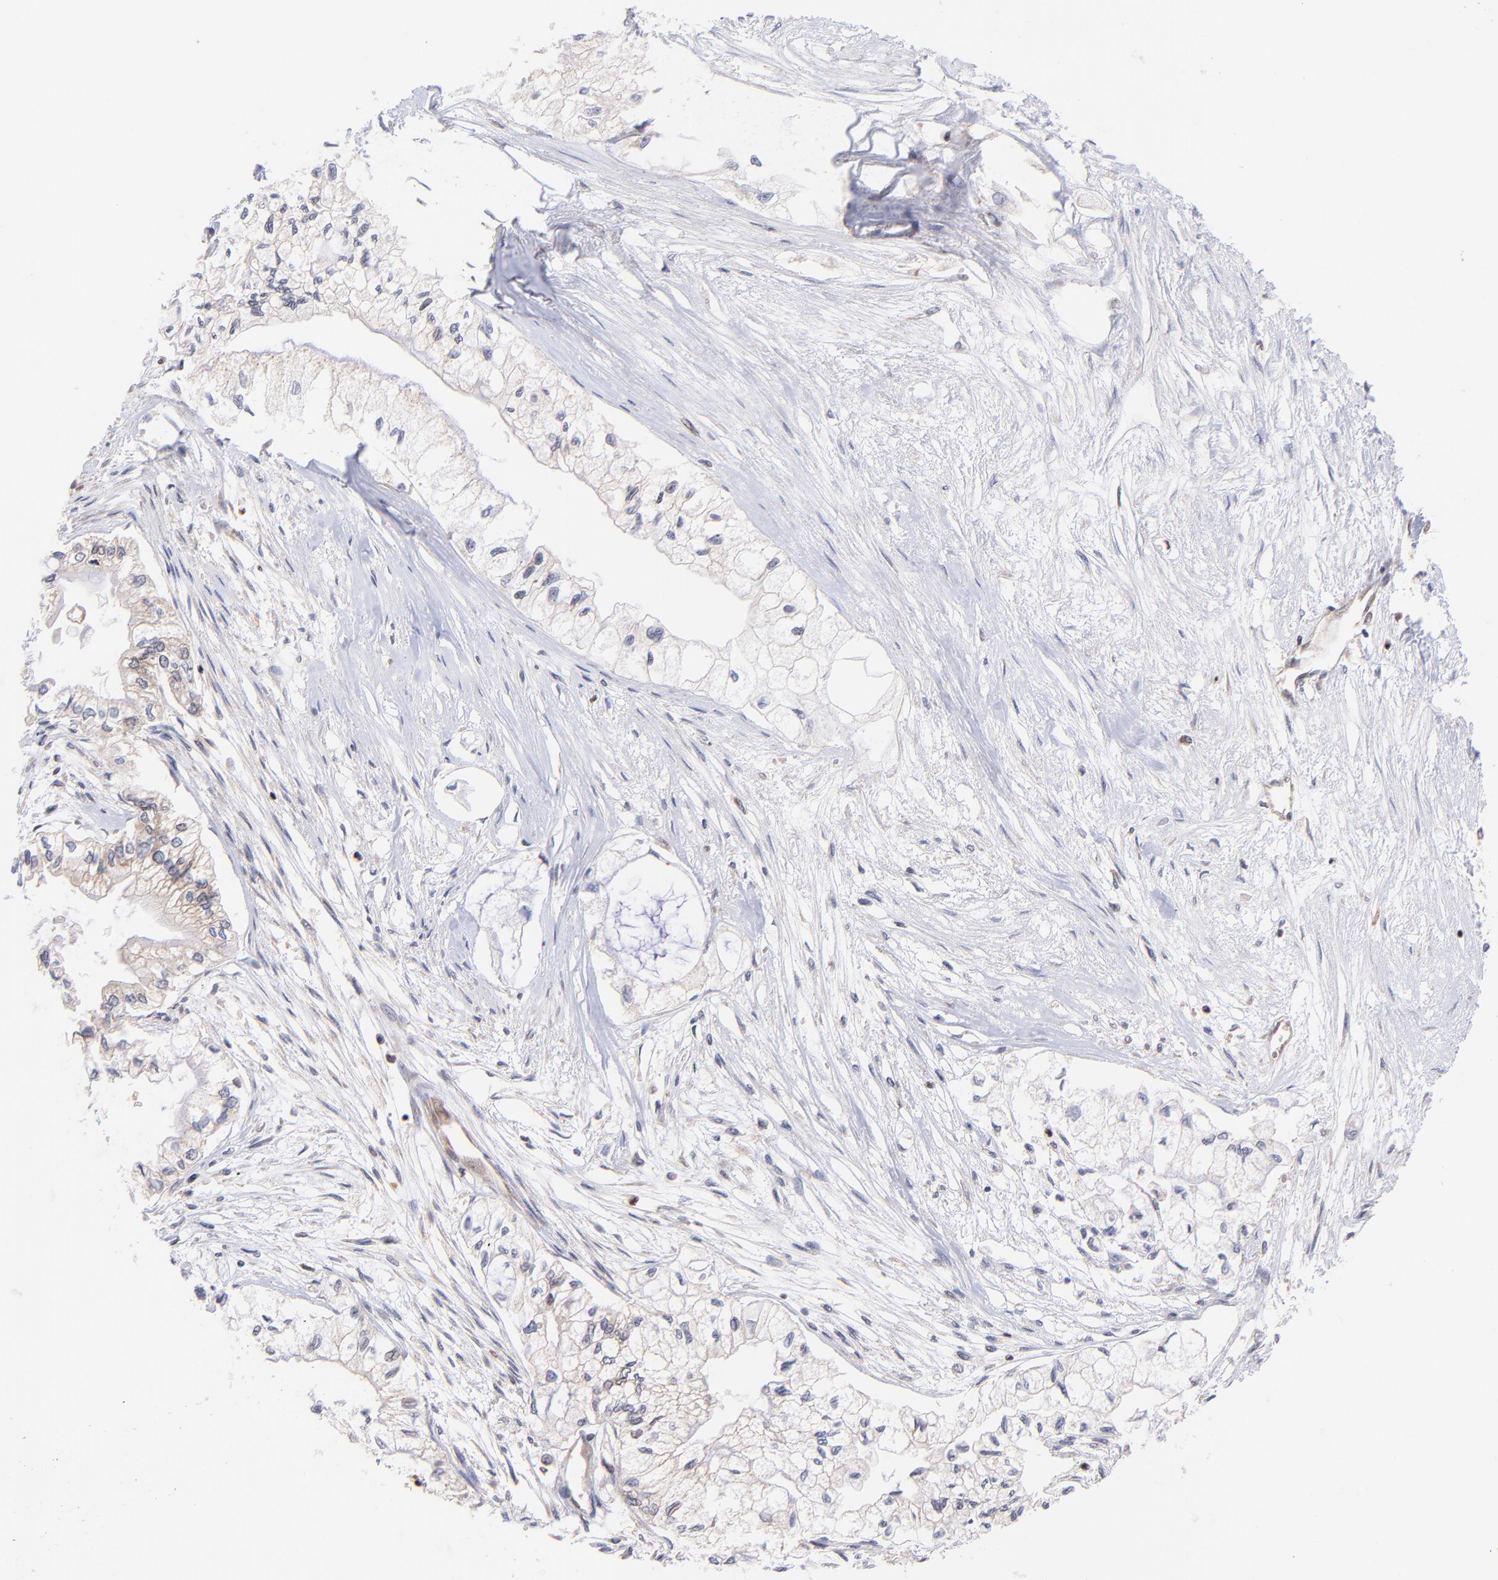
{"staining": {"intensity": "weak", "quantity": ">75%", "location": "cytoplasmic/membranous"}, "tissue": "pancreatic cancer", "cell_type": "Tumor cells", "image_type": "cancer", "snomed": [{"axis": "morphology", "description": "Adenocarcinoma, NOS"}, {"axis": "topography", "description": "Pancreas"}], "caption": "Approximately >75% of tumor cells in pancreatic cancer (adenocarcinoma) reveal weak cytoplasmic/membranous protein staining as visualized by brown immunohistochemical staining.", "gene": "WDR25", "patient": {"sex": "male", "age": 79}}